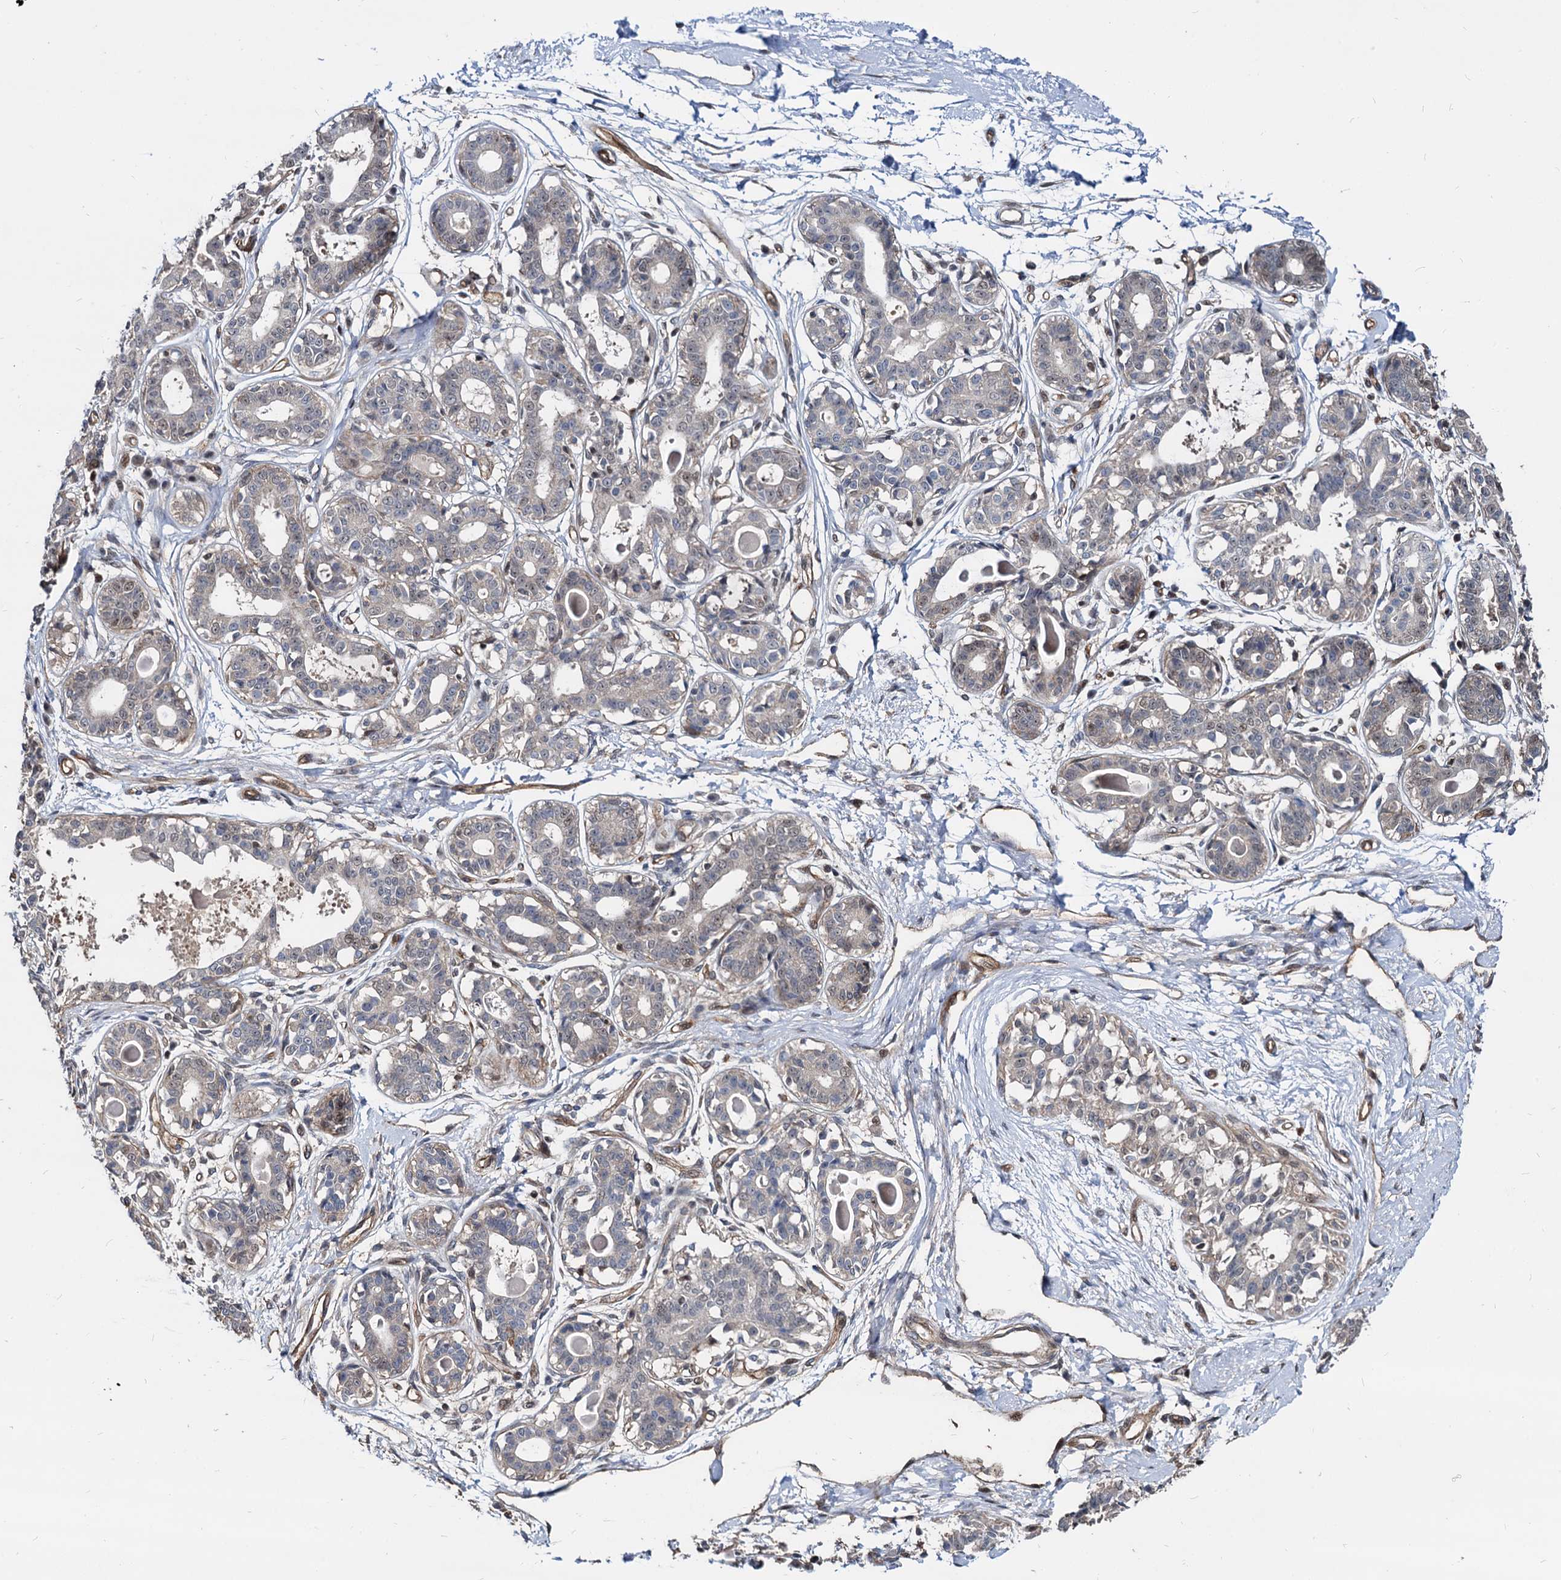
{"staining": {"intensity": "weak", "quantity": "25%-75%", "location": "cytoplasmic/membranous,nuclear"}, "tissue": "breast", "cell_type": "Adipocytes", "image_type": "normal", "snomed": [{"axis": "morphology", "description": "Normal tissue, NOS"}, {"axis": "topography", "description": "Breast"}], "caption": "Weak cytoplasmic/membranous,nuclear positivity is identified in approximately 25%-75% of adipocytes in unremarkable breast.", "gene": "UBLCP1", "patient": {"sex": "female", "age": 45}}